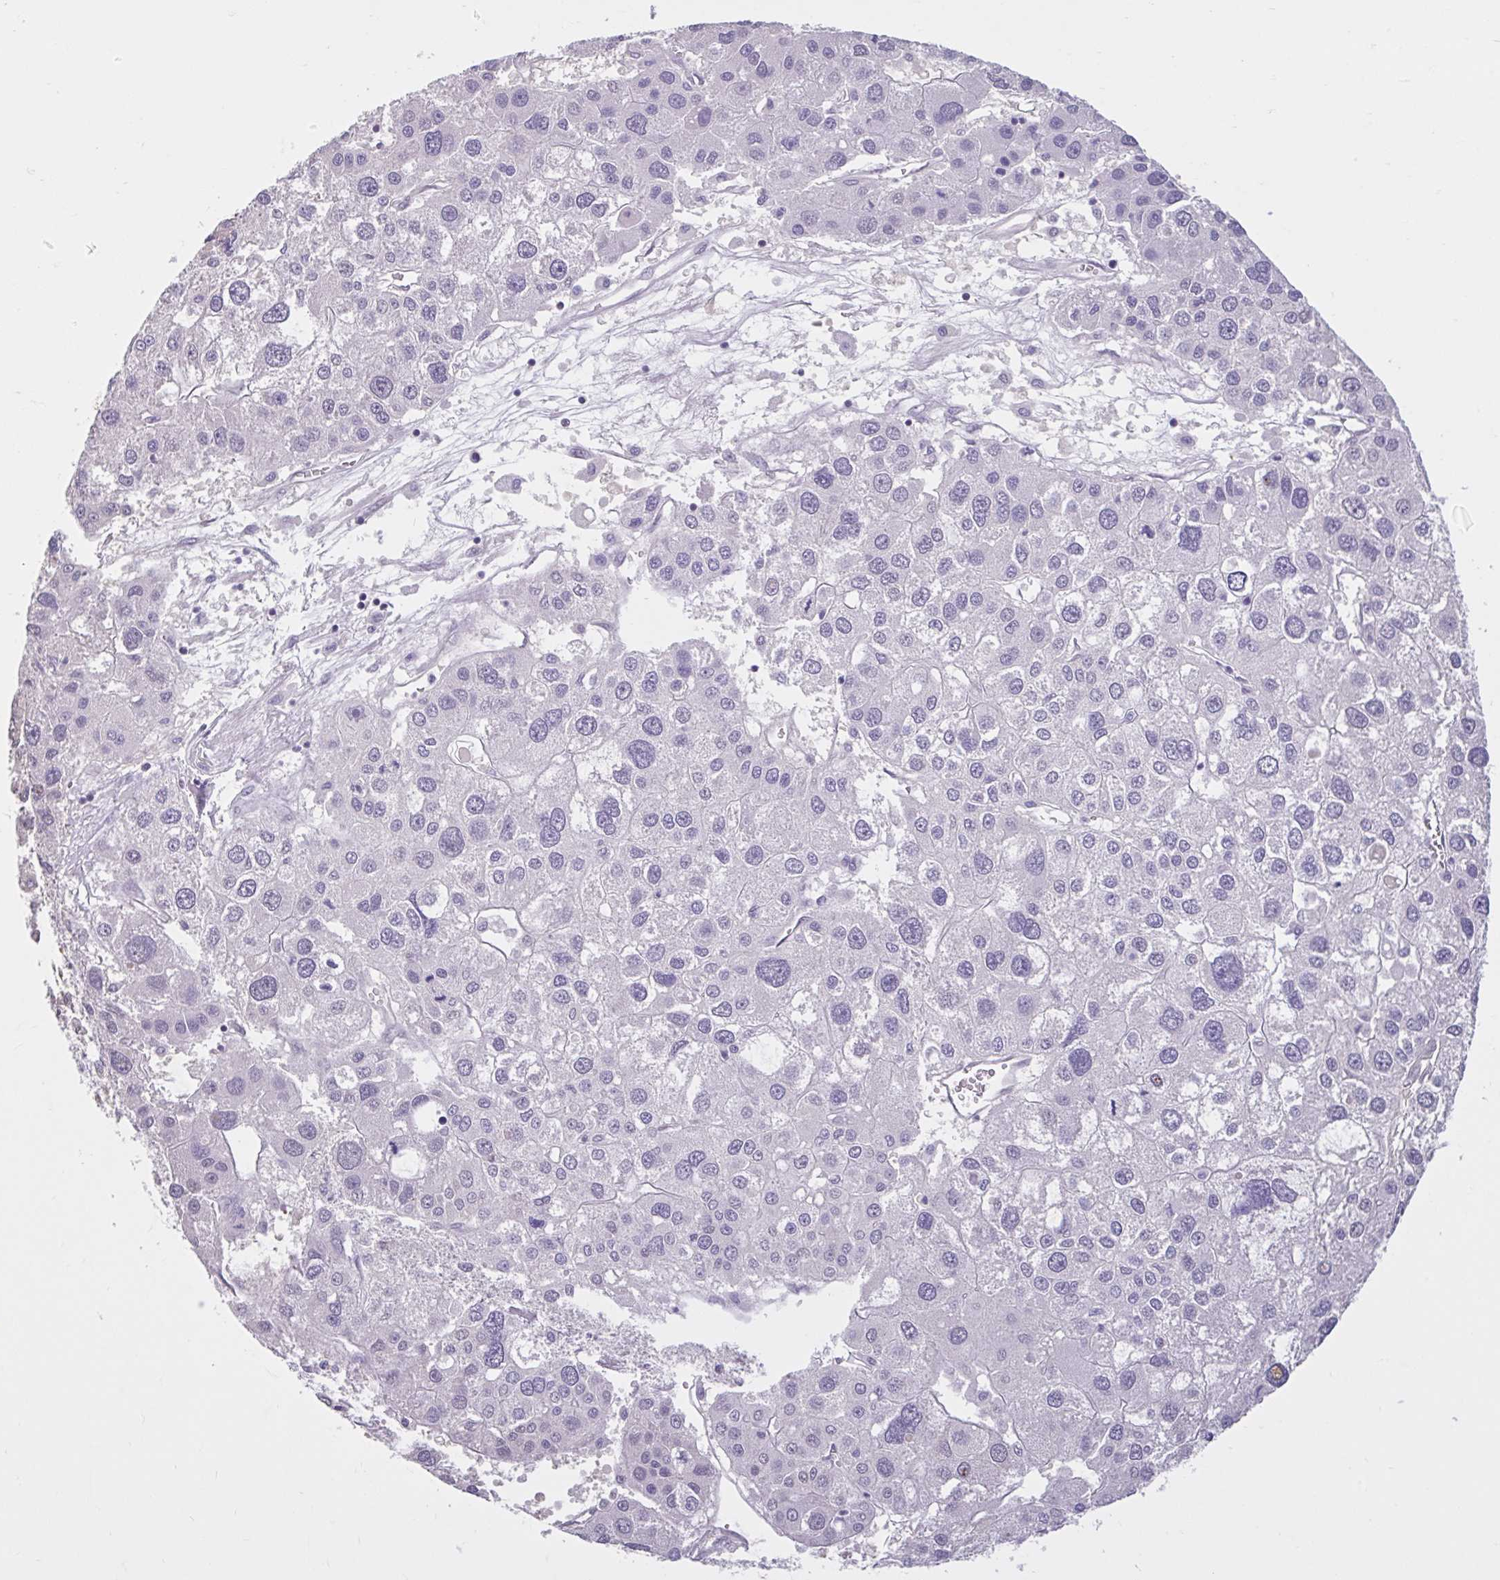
{"staining": {"intensity": "negative", "quantity": "none", "location": "none"}, "tissue": "liver cancer", "cell_type": "Tumor cells", "image_type": "cancer", "snomed": [{"axis": "morphology", "description": "Carcinoma, Hepatocellular, NOS"}, {"axis": "topography", "description": "Liver"}], "caption": "Immunohistochemistry photomicrograph of neoplastic tissue: human liver hepatocellular carcinoma stained with DAB demonstrates no significant protein expression in tumor cells.", "gene": "CDH19", "patient": {"sex": "male", "age": 73}}